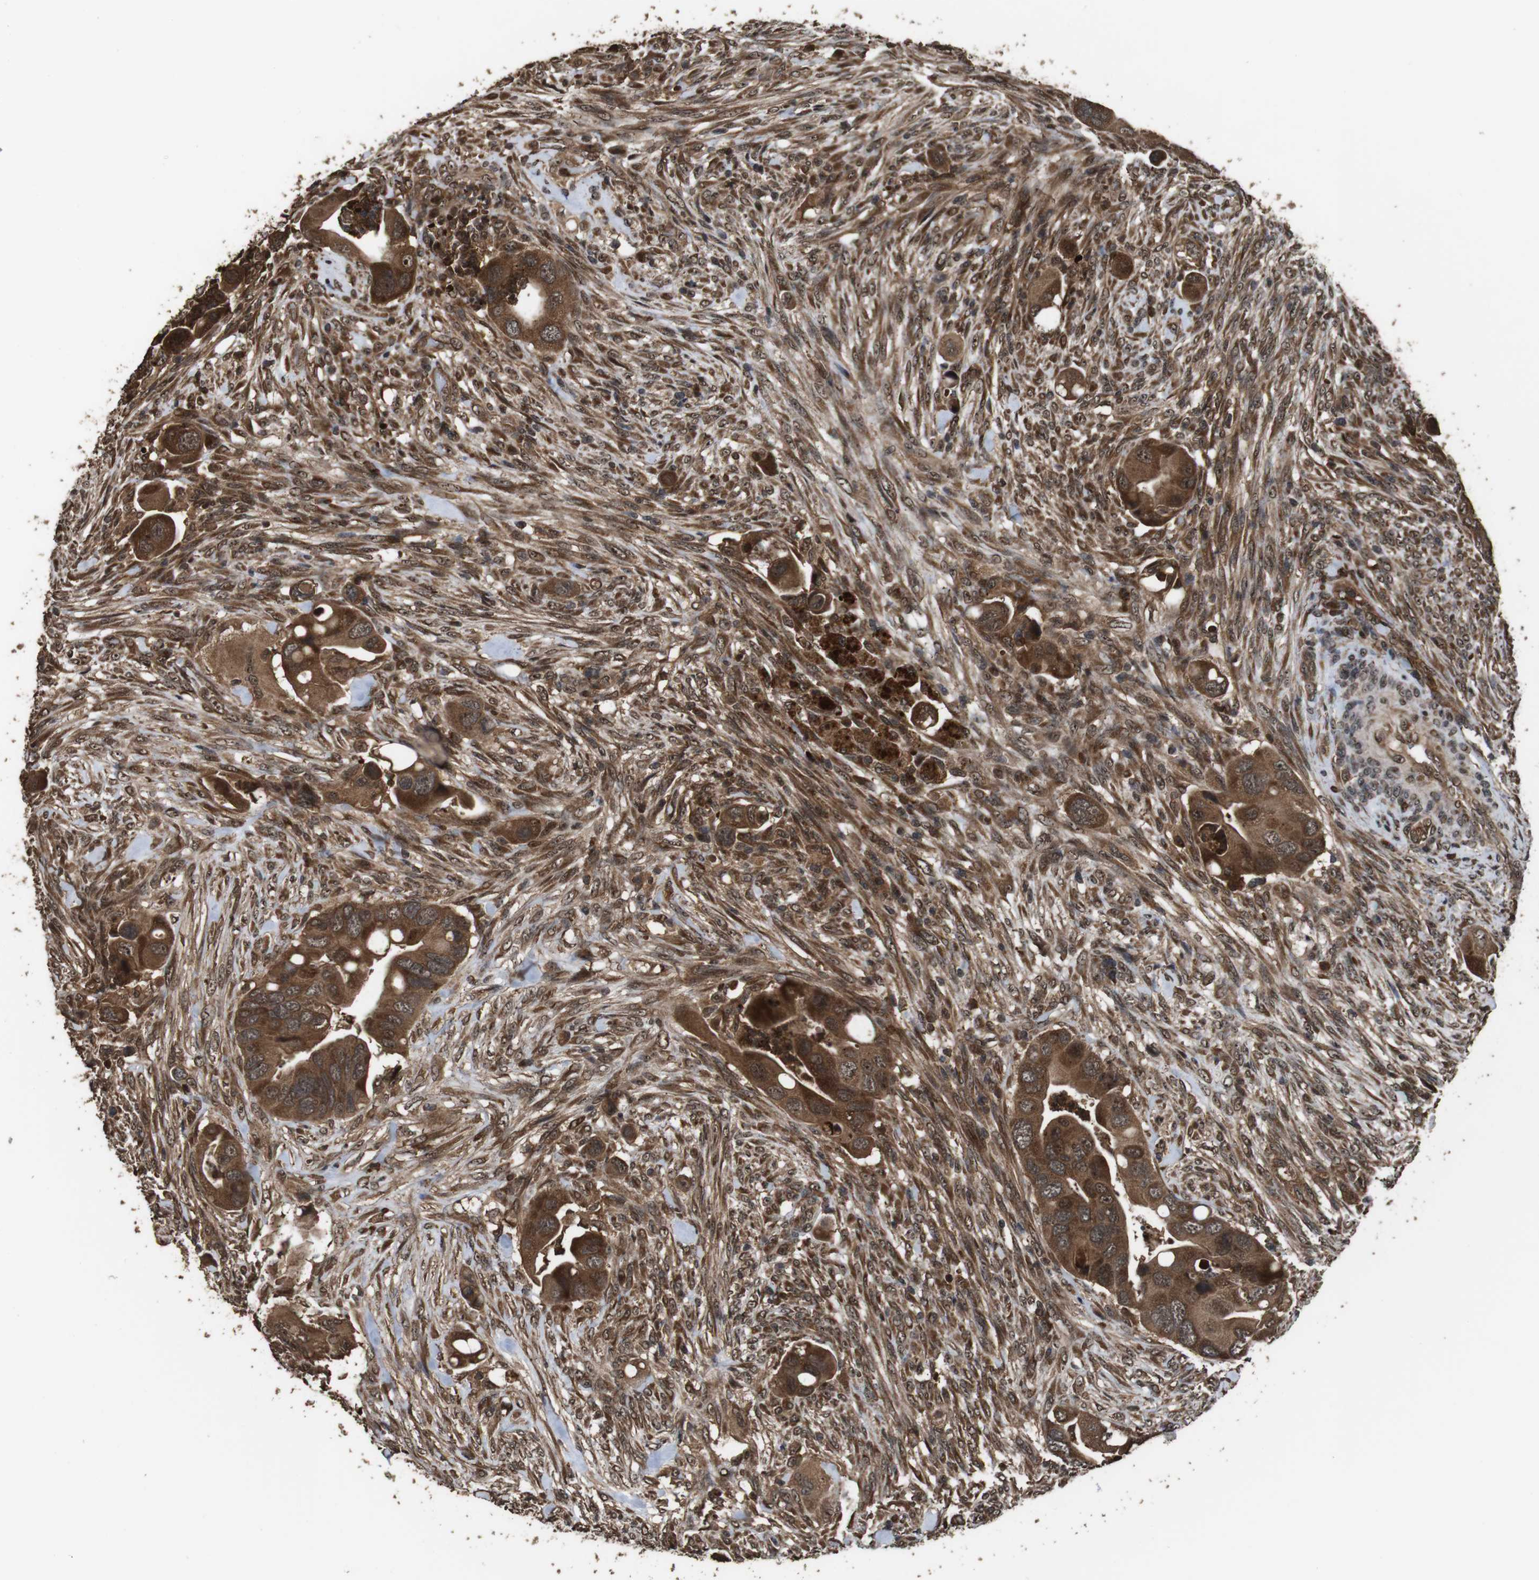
{"staining": {"intensity": "strong", "quantity": ">75%", "location": "cytoplasmic/membranous"}, "tissue": "colorectal cancer", "cell_type": "Tumor cells", "image_type": "cancer", "snomed": [{"axis": "morphology", "description": "Adenocarcinoma, NOS"}, {"axis": "topography", "description": "Rectum"}], "caption": "Adenocarcinoma (colorectal) was stained to show a protein in brown. There is high levels of strong cytoplasmic/membranous expression in about >75% of tumor cells. (IHC, brightfield microscopy, high magnification).", "gene": "RRAS2", "patient": {"sex": "female", "age": 57}}